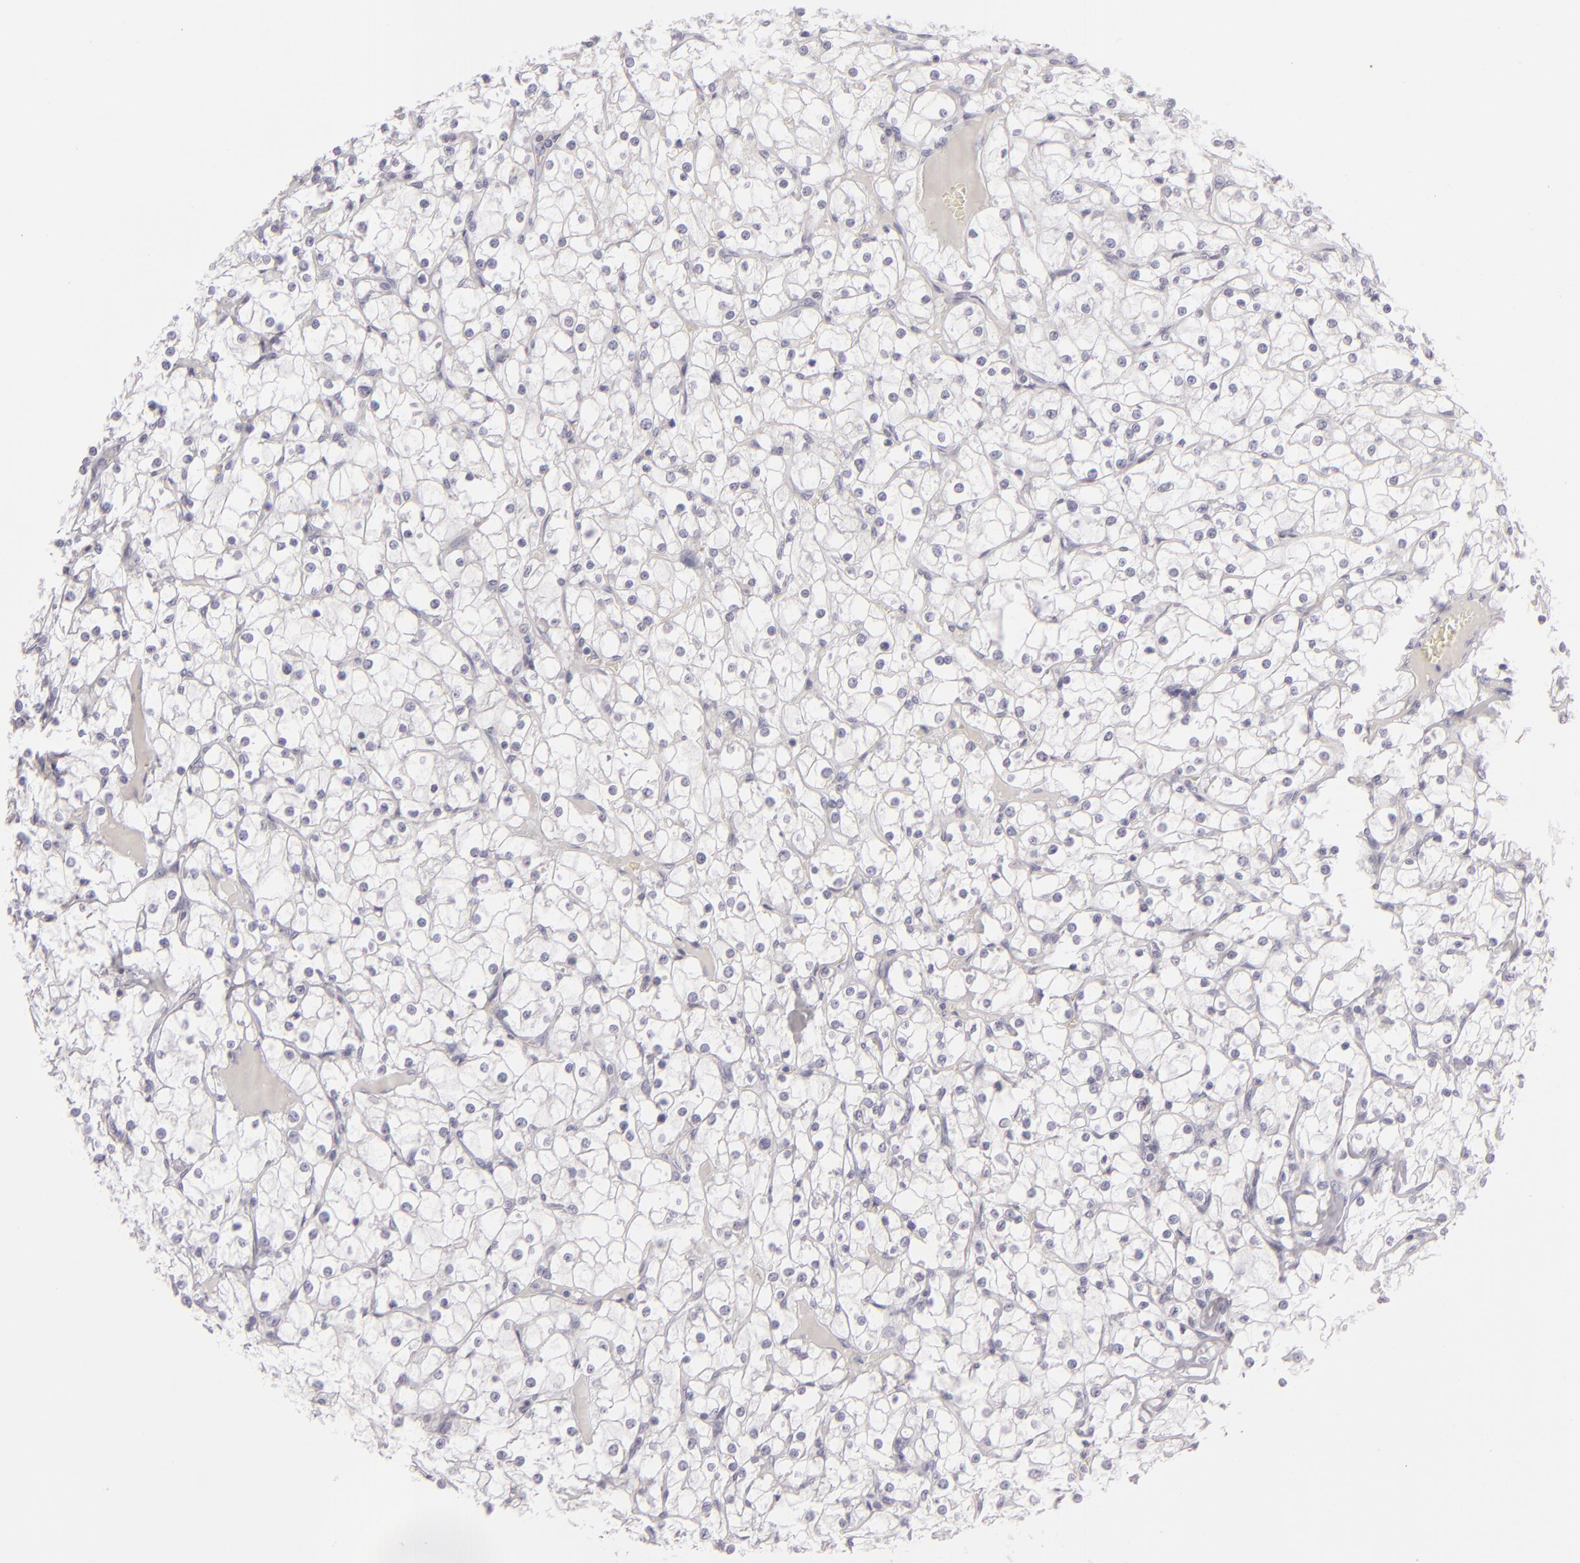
{"staining": {"intensity": "negative", "quantity": "none", "location": "none"}, "tissue": "renal cancer", "cell_type": "Tumor cells", "image_type": "cancer", "snomed": [{"axis": "morphology", "description": "Adenocarcinoma, NOS"}, {"axis": "topography", "description": "Kidney"}], "caption": "This is an immunohistochemistry photomicrograph of renal cancer. There is no positivity in tumor cells.", "gene": "CDX2", "patient": {"sex": "female", "age": 73}}